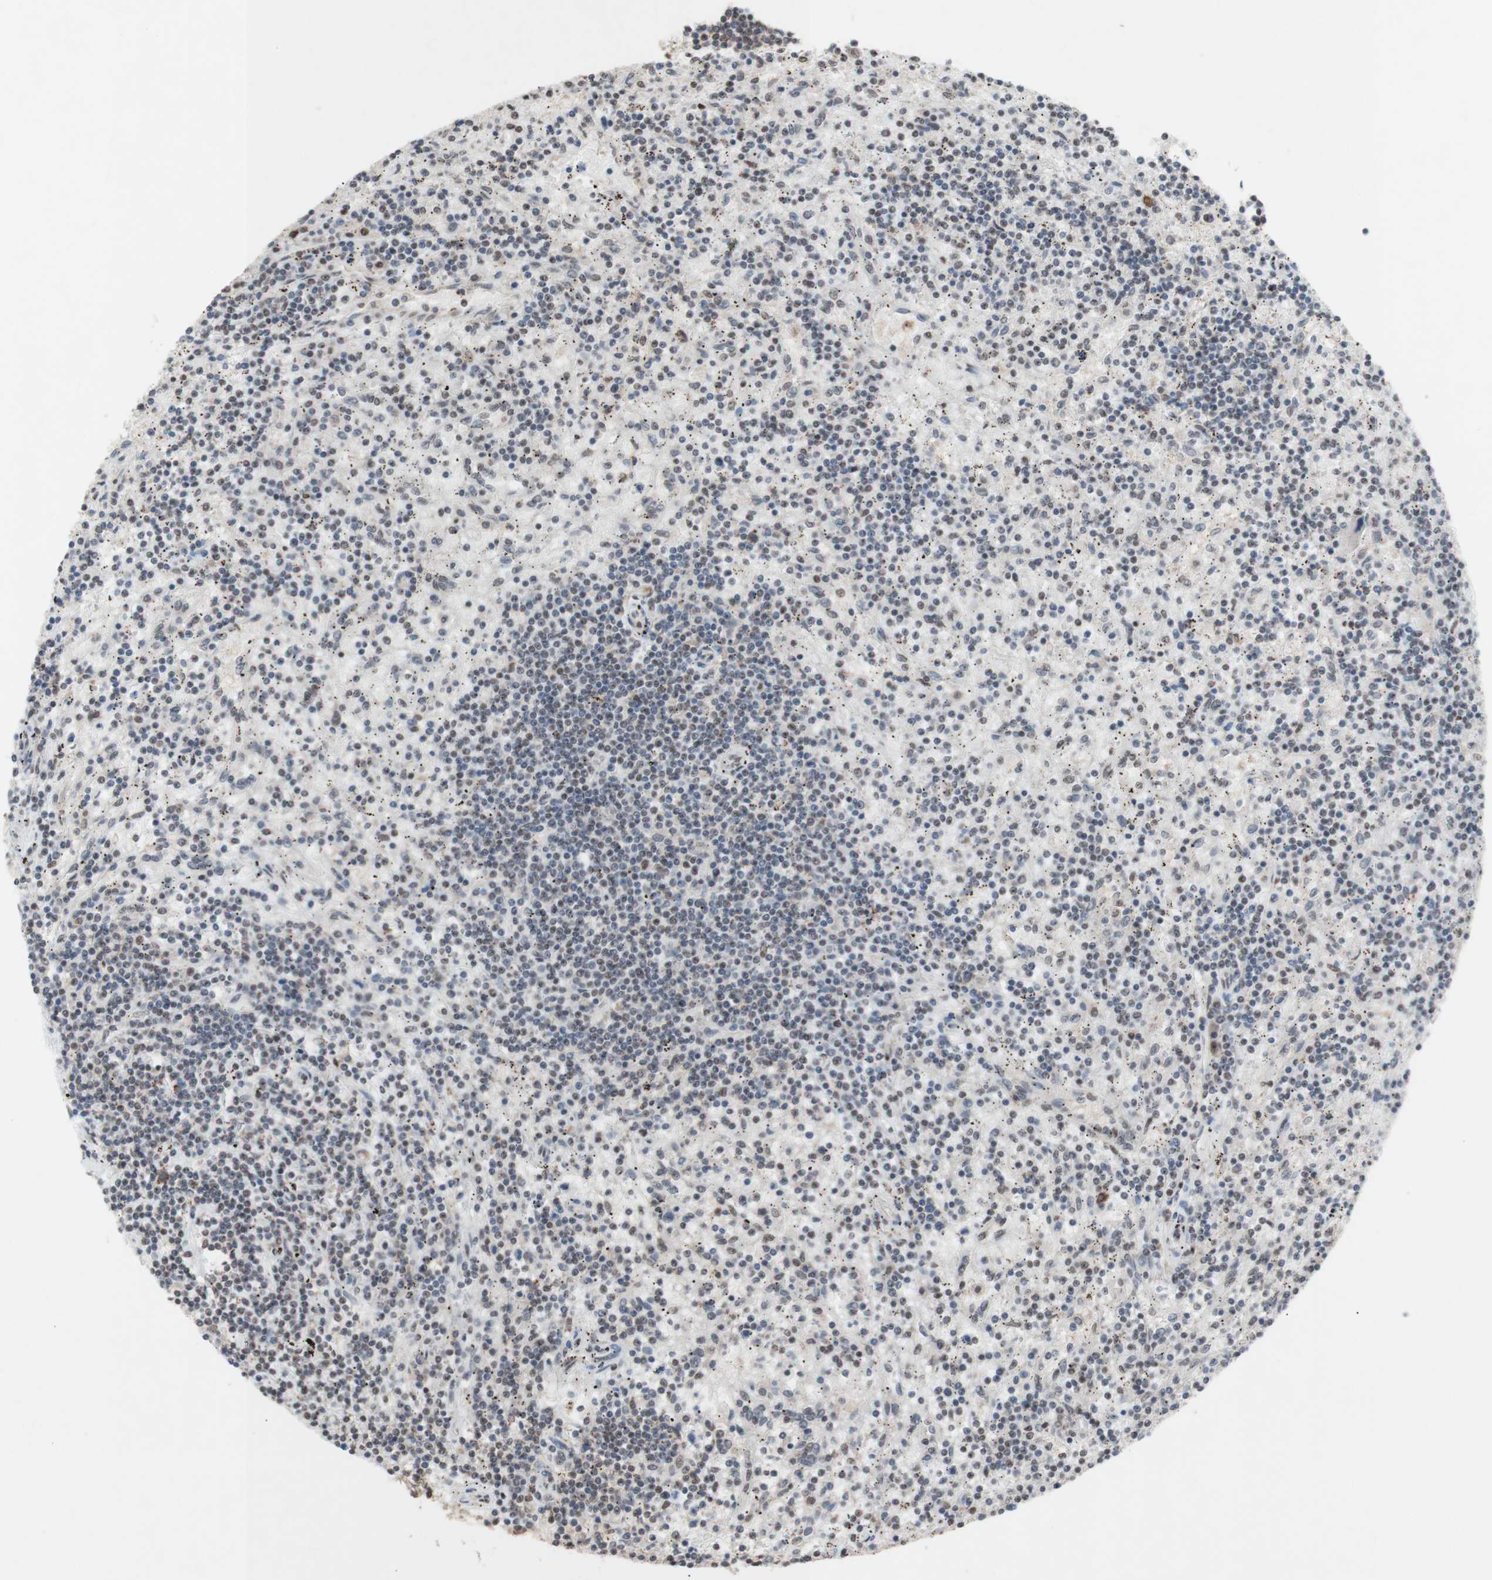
{"staining": {"intensity": "weak", "quantity": "25%-75%", "location": "nuclear"}, "tissue": "lymphoma", "cell_type": "Tumor cells", "image_type": "cancer", "snomed": [{"axis": "morphology", "description": "Malignant lymphoma, non-Hodgkin's type, Low grade"}, {"axis": "topography", "description": "Spleen"}], "caption": "Immunohistochemistry (IHC) staining of lymphoma, which displays low levels of weak nuclear positivity in approximately 25%-75% of tumor cells indicating weak nuclear protein positivity. The staining was performed using DAB (3,3'-diaminobenzidine) (brown) for protein detection and nuclei were counterstained in hematoxylin (blue).", "gene": "SFPQ", "patient": {"sex": "male", "age": 76}}